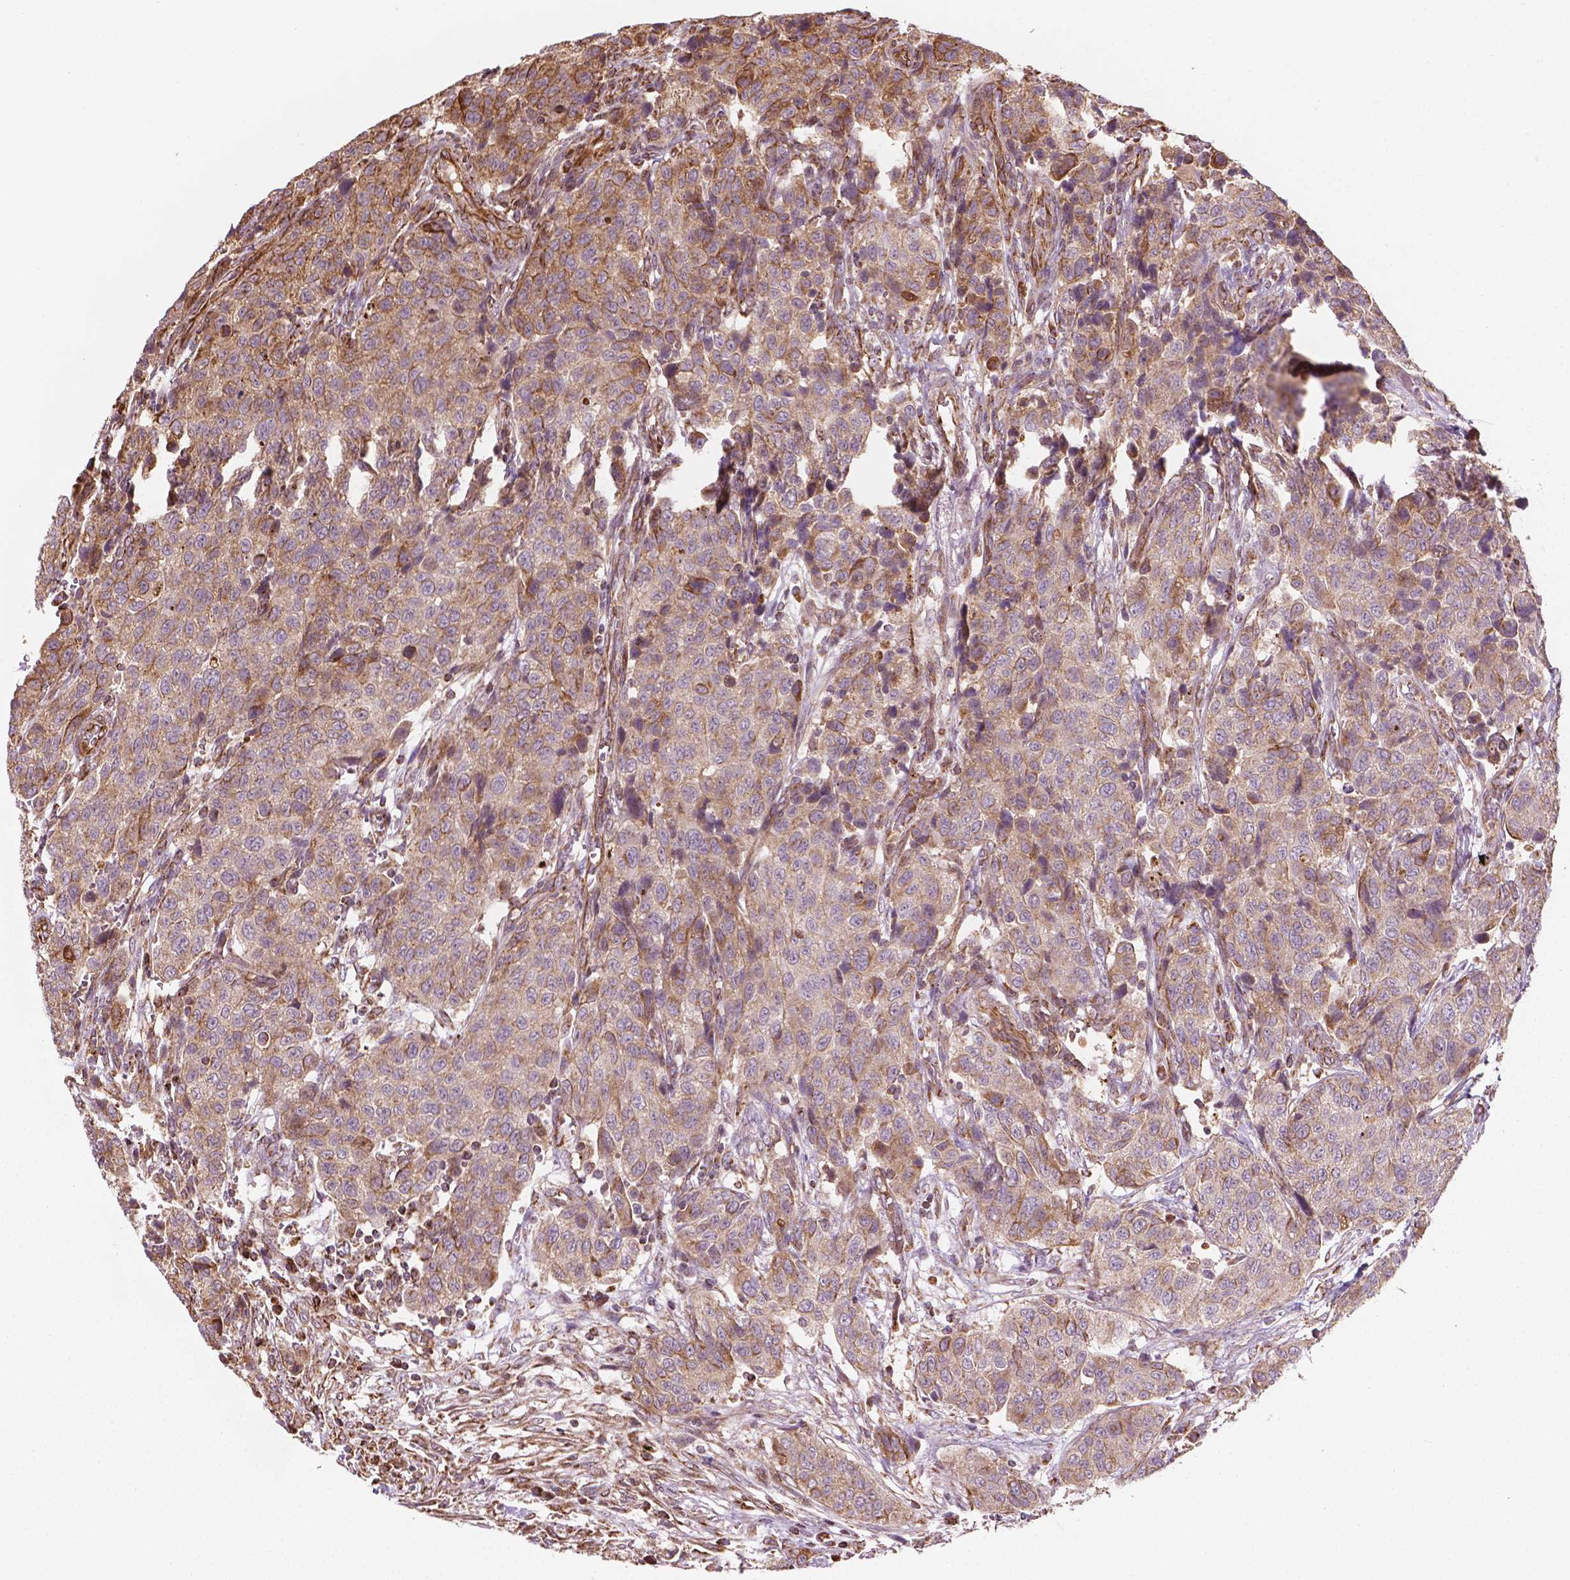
{"staining": {"intensity": "weak", "quantity": ">75%", "location": "cytoplasmic/membranous"}, "tissue": "urothelial cancer", "cell_type": "Tumor cells", "image_type": "cancer", "snomed": [{"axis": "morphology", "description": "Urothelial carcinoma, High grade"}, {"axis": "topography", "description": "Urinary bladder"}], "caption": "A micrograph of high-grade urothelial carcinoma stained for a protein demonstrates weak cytoplasmic/membranous brown staining in tumor cells. The staining is performed using DAB brown chromogen to label protein expression. The nuclei are counter-stained blue using hematoxylin.", "gene": "HS3ST3A1", "patient": {"sex": "female", "age": 58}}